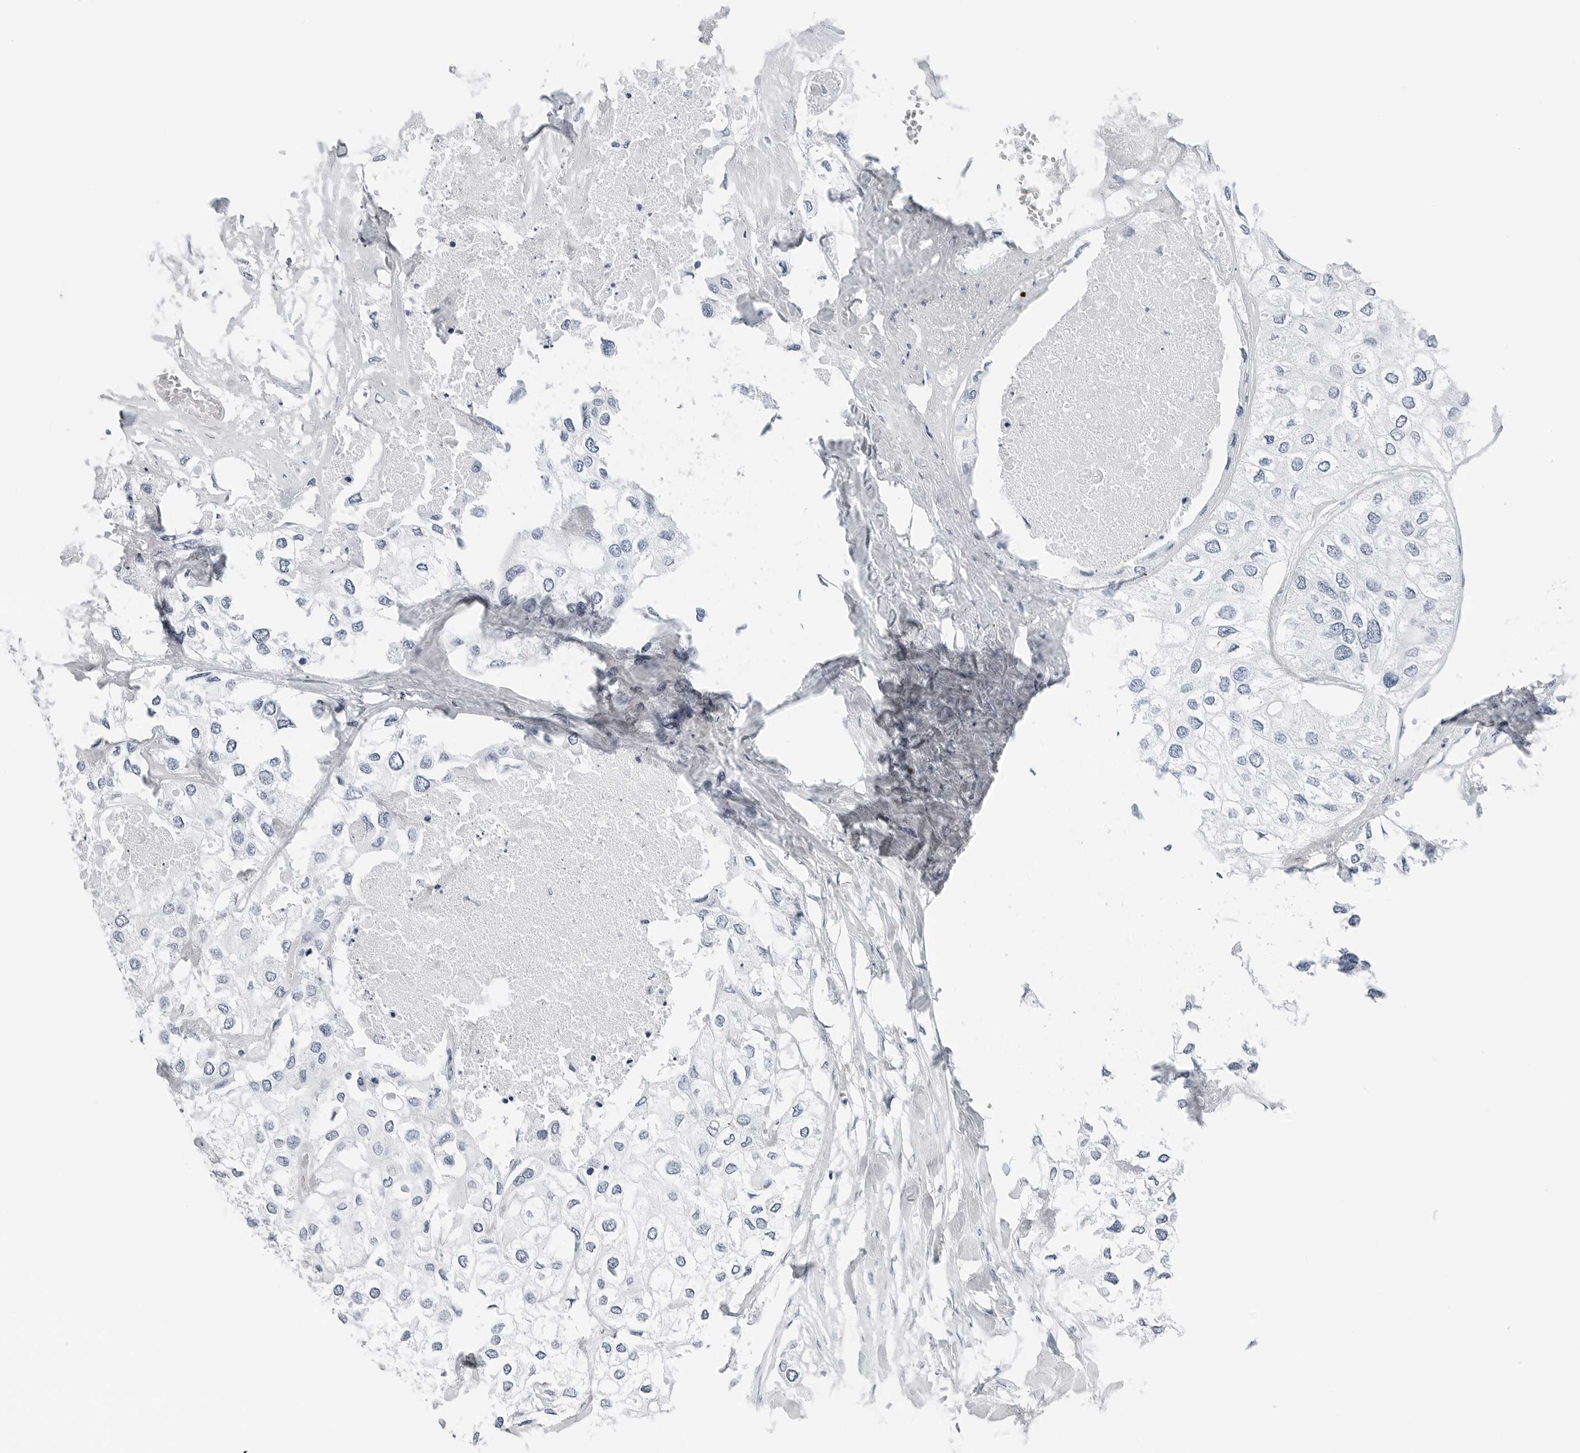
{"staining": {"intensity": "negative", "quantity": "none", "location": "none"}, "tissue": "urothelial cancer", "cell_type": "Tumor cells", "image_type": "cancer", "snomed": [{"axis": "morphology", "description": "Urothelial carcinoma, High grade"}, {"axis": "topography", "description": "Urinary bladder"}], "caption": "Immunohistochemistry (IHC) of high-grade urothelial carcinoma shows no expression in tumor cells.", "gene": "SLPI", "patient": {"sex": "male", "age": 64}}